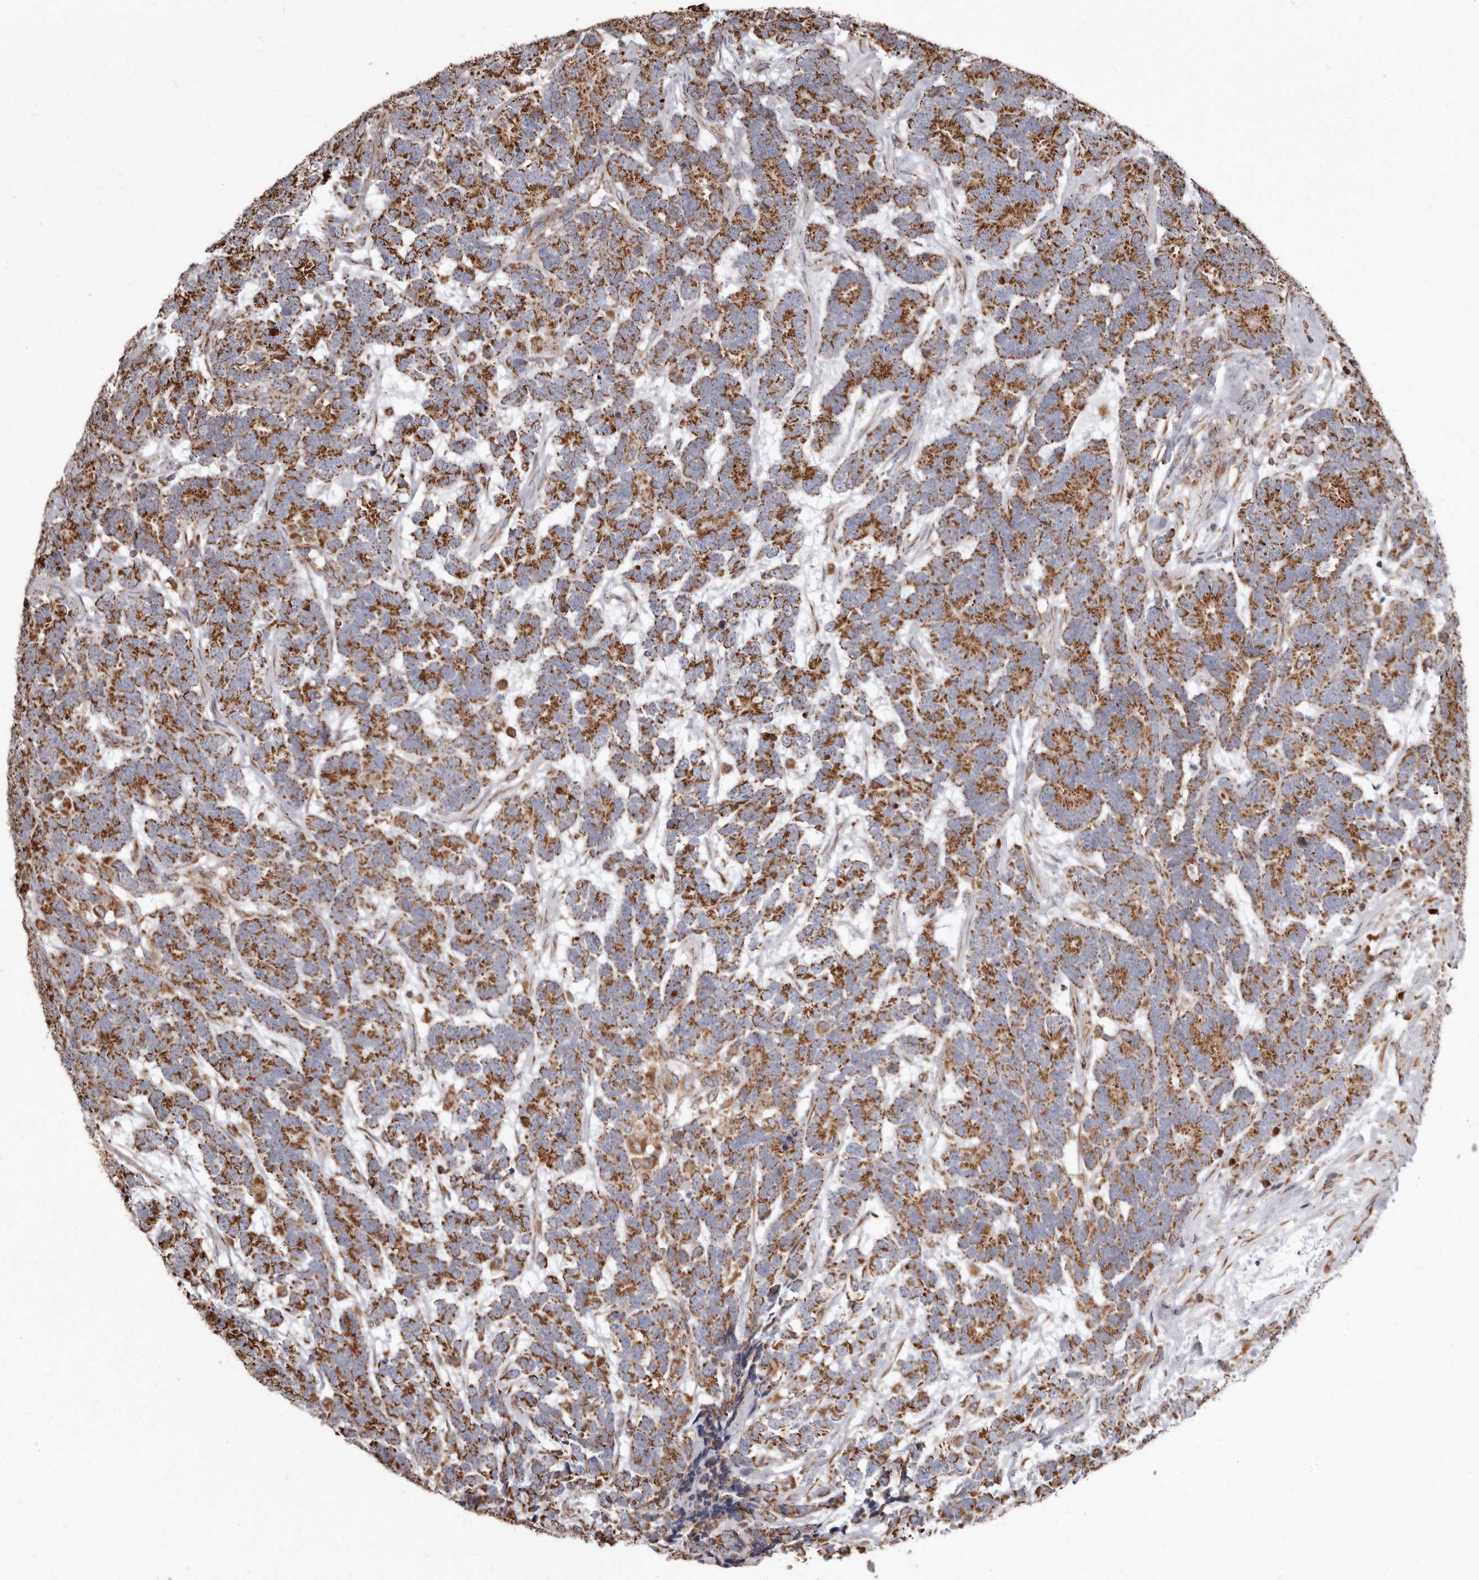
{"staining": {"intensity": "strong", "quantity": ">75%", "location": "cytoplasmic/membranous"}, "tissue": "testis cancer", "cell_type": "Tumor cells", "image_type": "cancer", "snomed": [{"axis": "morphology", "description": "Carcinoma, Embryonal, NOS"}, {"axis": "topography", "description": "Testis"}], "caption": "An immunohistochemistry (IHC) micrograph of tumor tissue is shown. Protein staining in brown highlights strong cytoplasmic/membranous positivity in testis embryonal carcinoma within tumor cells. The protein of interest is stained brown, and the nuclei are stained in blue (DAB IHC with brightfield microscopy, high magnification).", "gene": "CDK5RAP3", "patient": {"sex": "male", "age": 26}}